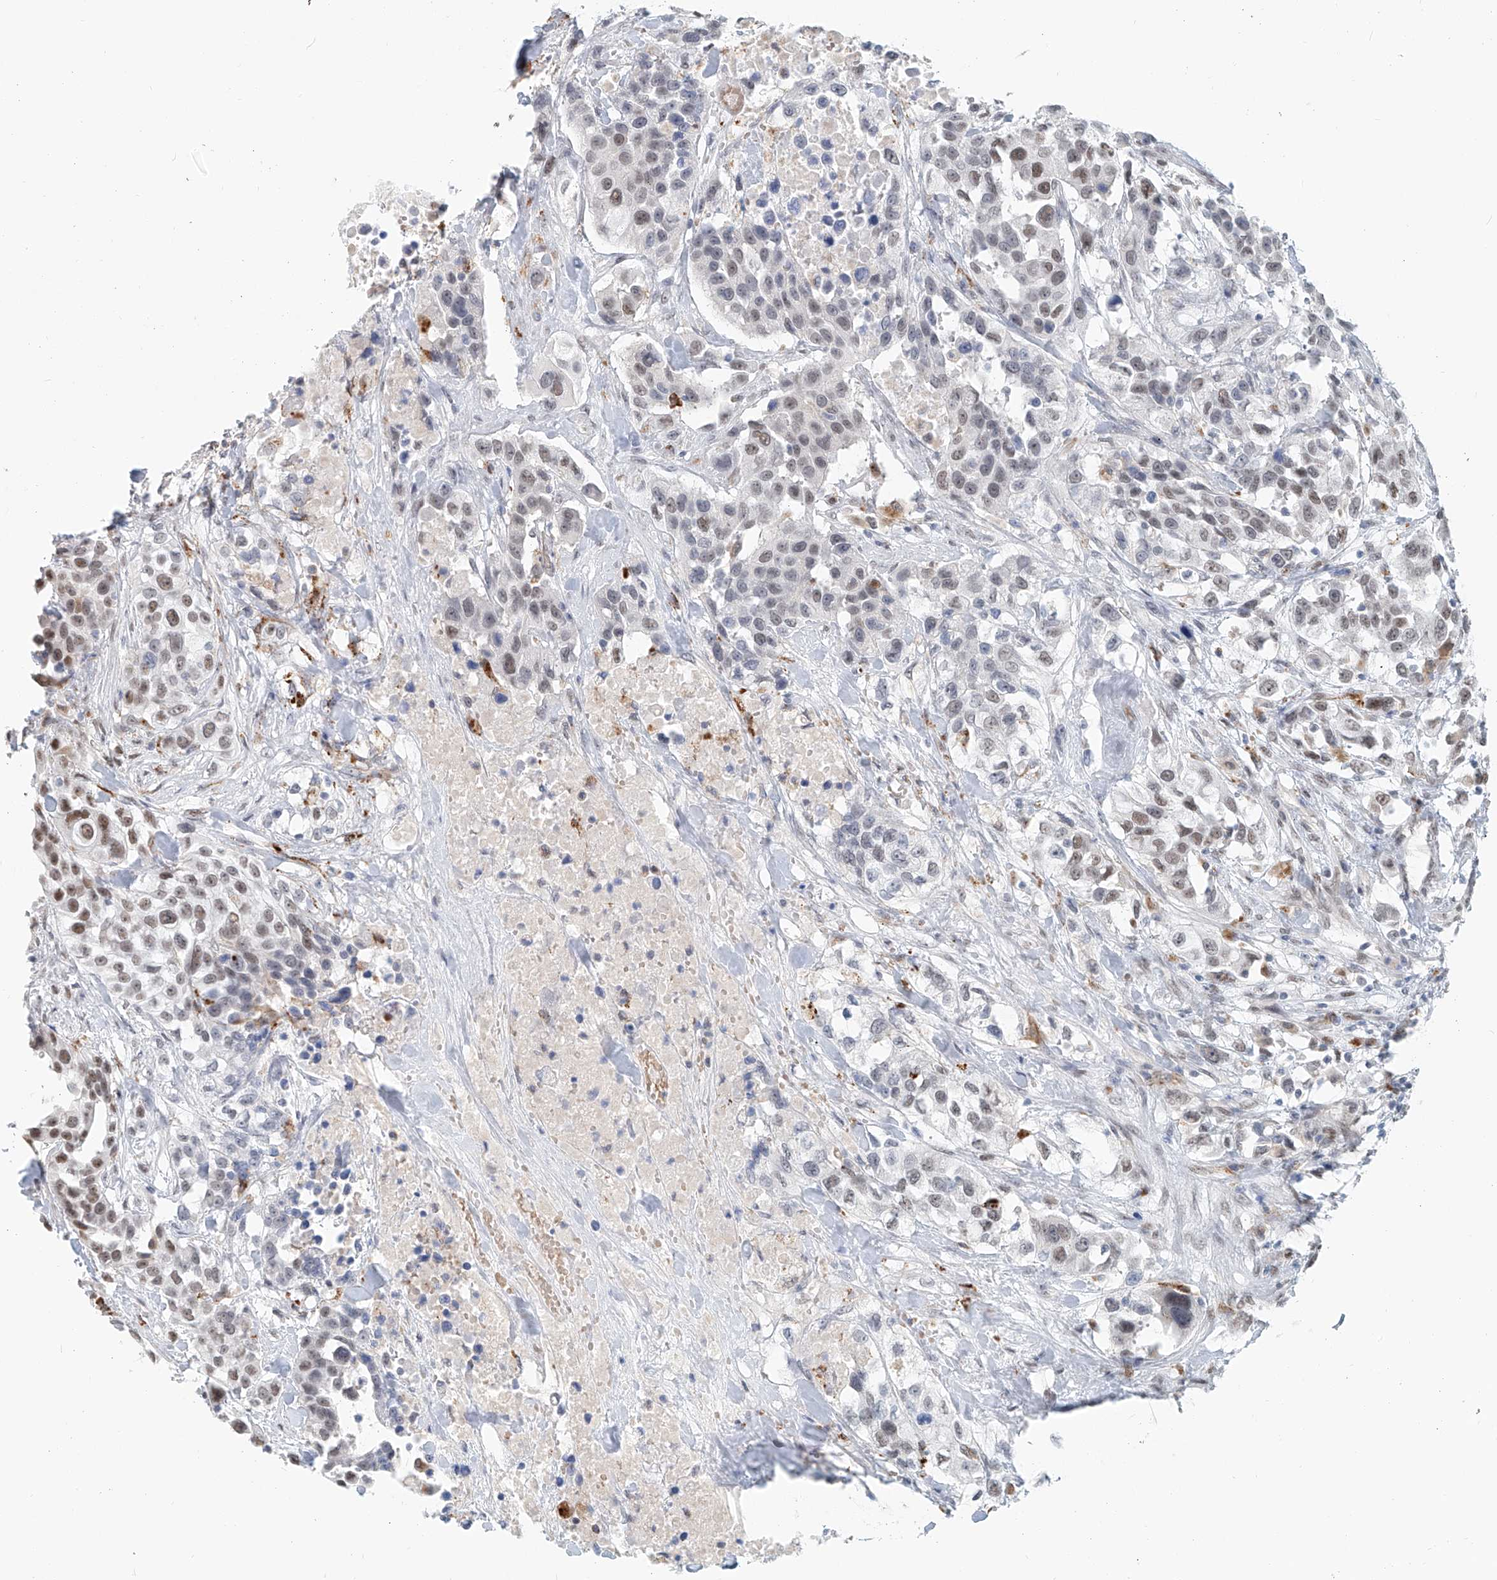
{"staining": {"intensity": "moderate", "quantity": "<25%", "location": "nuclear"}, "tissue": "urothelial cancer", "cell_type": "Tumor cells", "image_type": "cancer", "snomed": [{"axis": "morphology", "description": "Urothelial carcinoma, High grade"}, {"axis": "topography", "description": "Urinary bladder"}], "caption": "Human urothelial cancer stained with a brown dye exhibits moderate nuclear positive staining in approximately <25% of tumor cells.", "gene": "SASH1", "patient": {"sex": "female", "age": 80}}